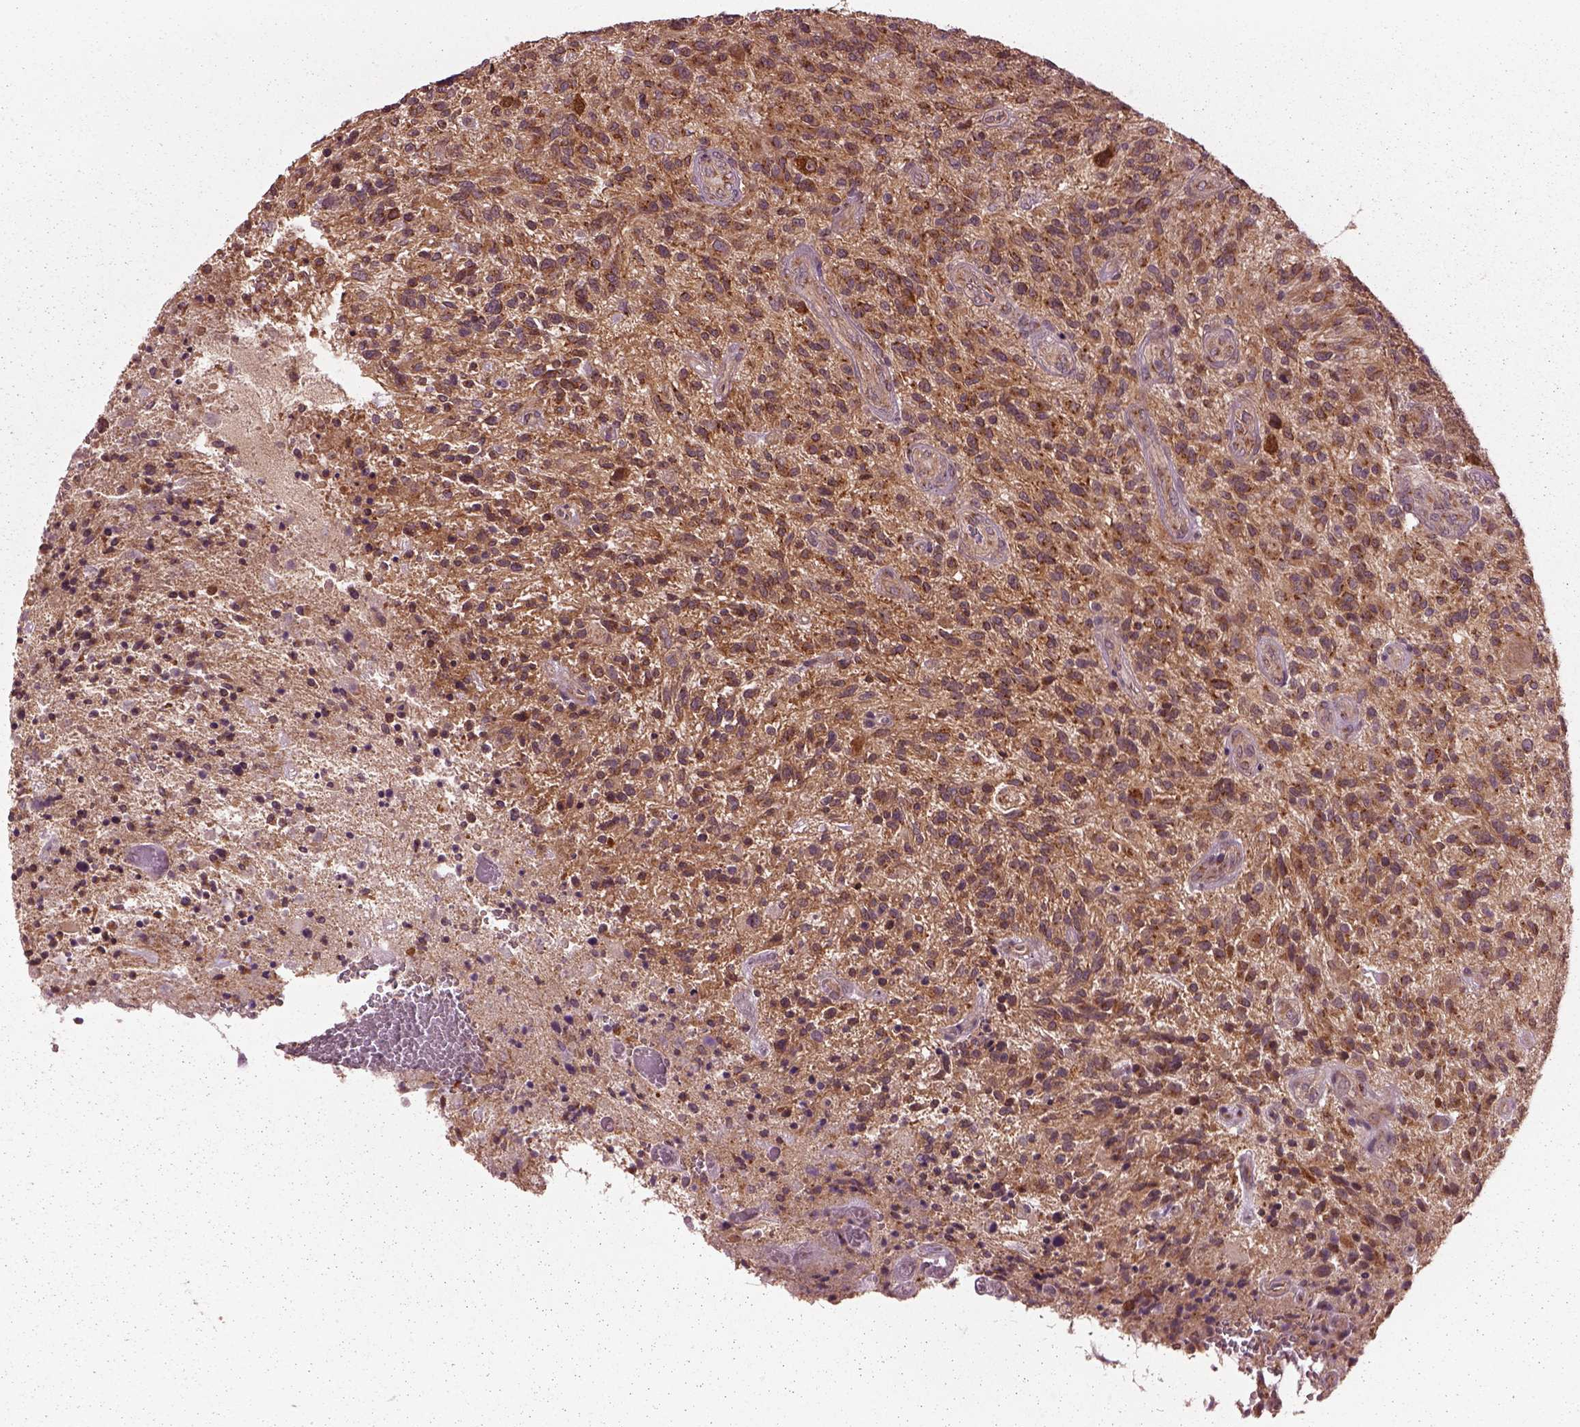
{"staining": {"intensity": "moderate", "quantity": "25%-75%", "location": "cytoplasmic/membranous"}, "tissue": "glioma", "cell_type": "Tumor cells", "image_type": "cancer", "snomed": [{"axis": "morphology", "description": "Glioma, malignant, High grade"}, {"axis": "topography", "description": "Brain"}], "caption": "This is an image of immunohistochemistry (IHC) staining of glioma, which shows moderate staining in the cytoplasmic/membranous of tumor cells.", "gene": "RUFY3", "patient": {"sex": "male", "age": 47}}